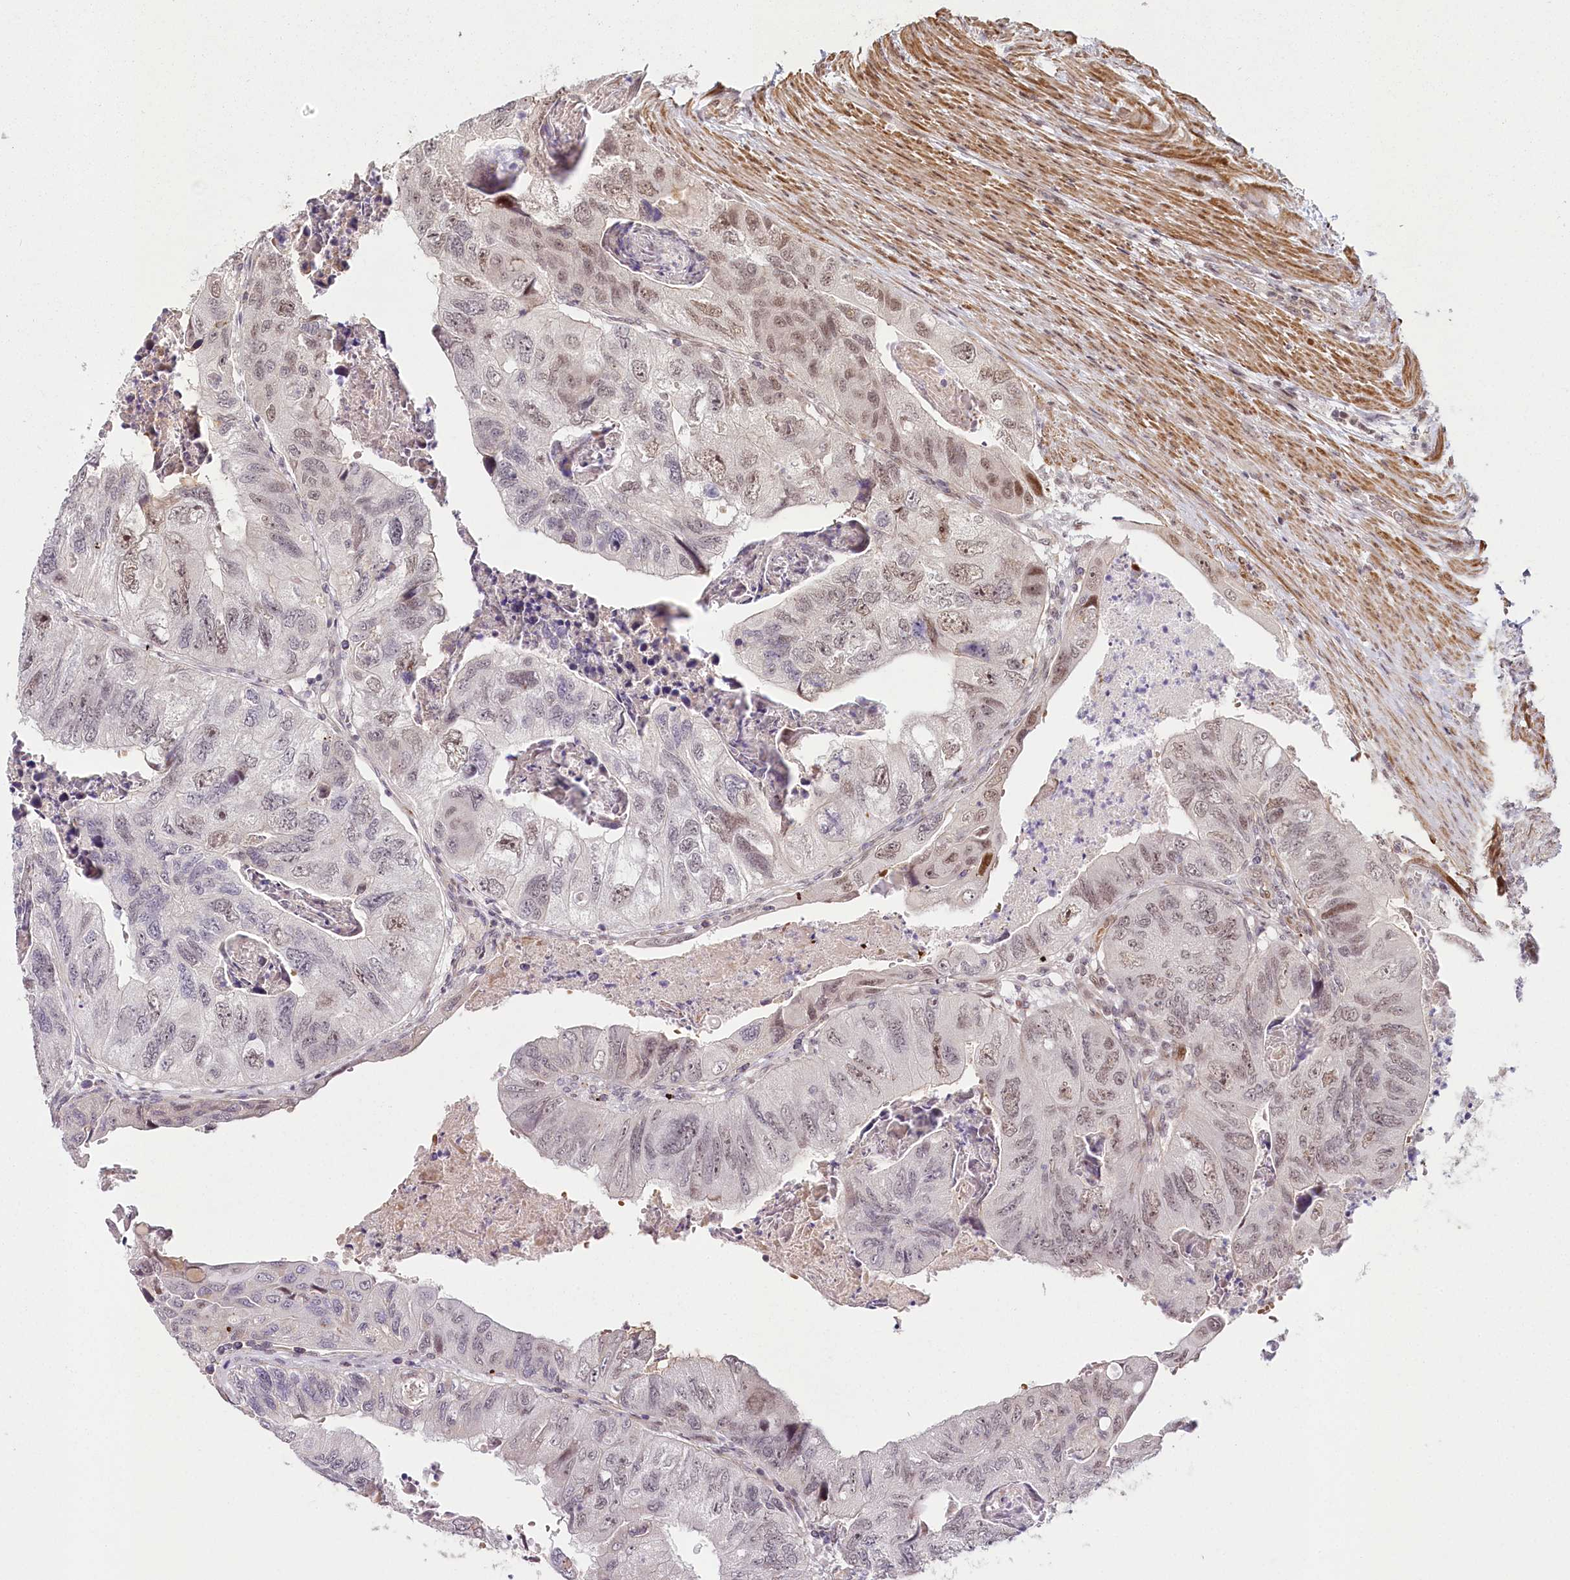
{"staining": {"intensity": "weak", "quantity": "25%-75%", "location": "nuclear"}, "tissue": "colorectal cancer", "cell_type": "Tumor cells", "image_type": "cancer", "snomed": [{"axis": "morphology", "description": "Adenocarcinoma, NOS"}, {"axis": "topography", "description": "Rectum"}], "caption": "Tumor cells exhibit weak nuclear positivity in about 25%-75% of cells in colorectal cancer. Immunohistochemistry stains the protein in brown and the nuclei are stained blue.", "gene": "FAM204A", "patient": {"sex": "male", "age": 63}}